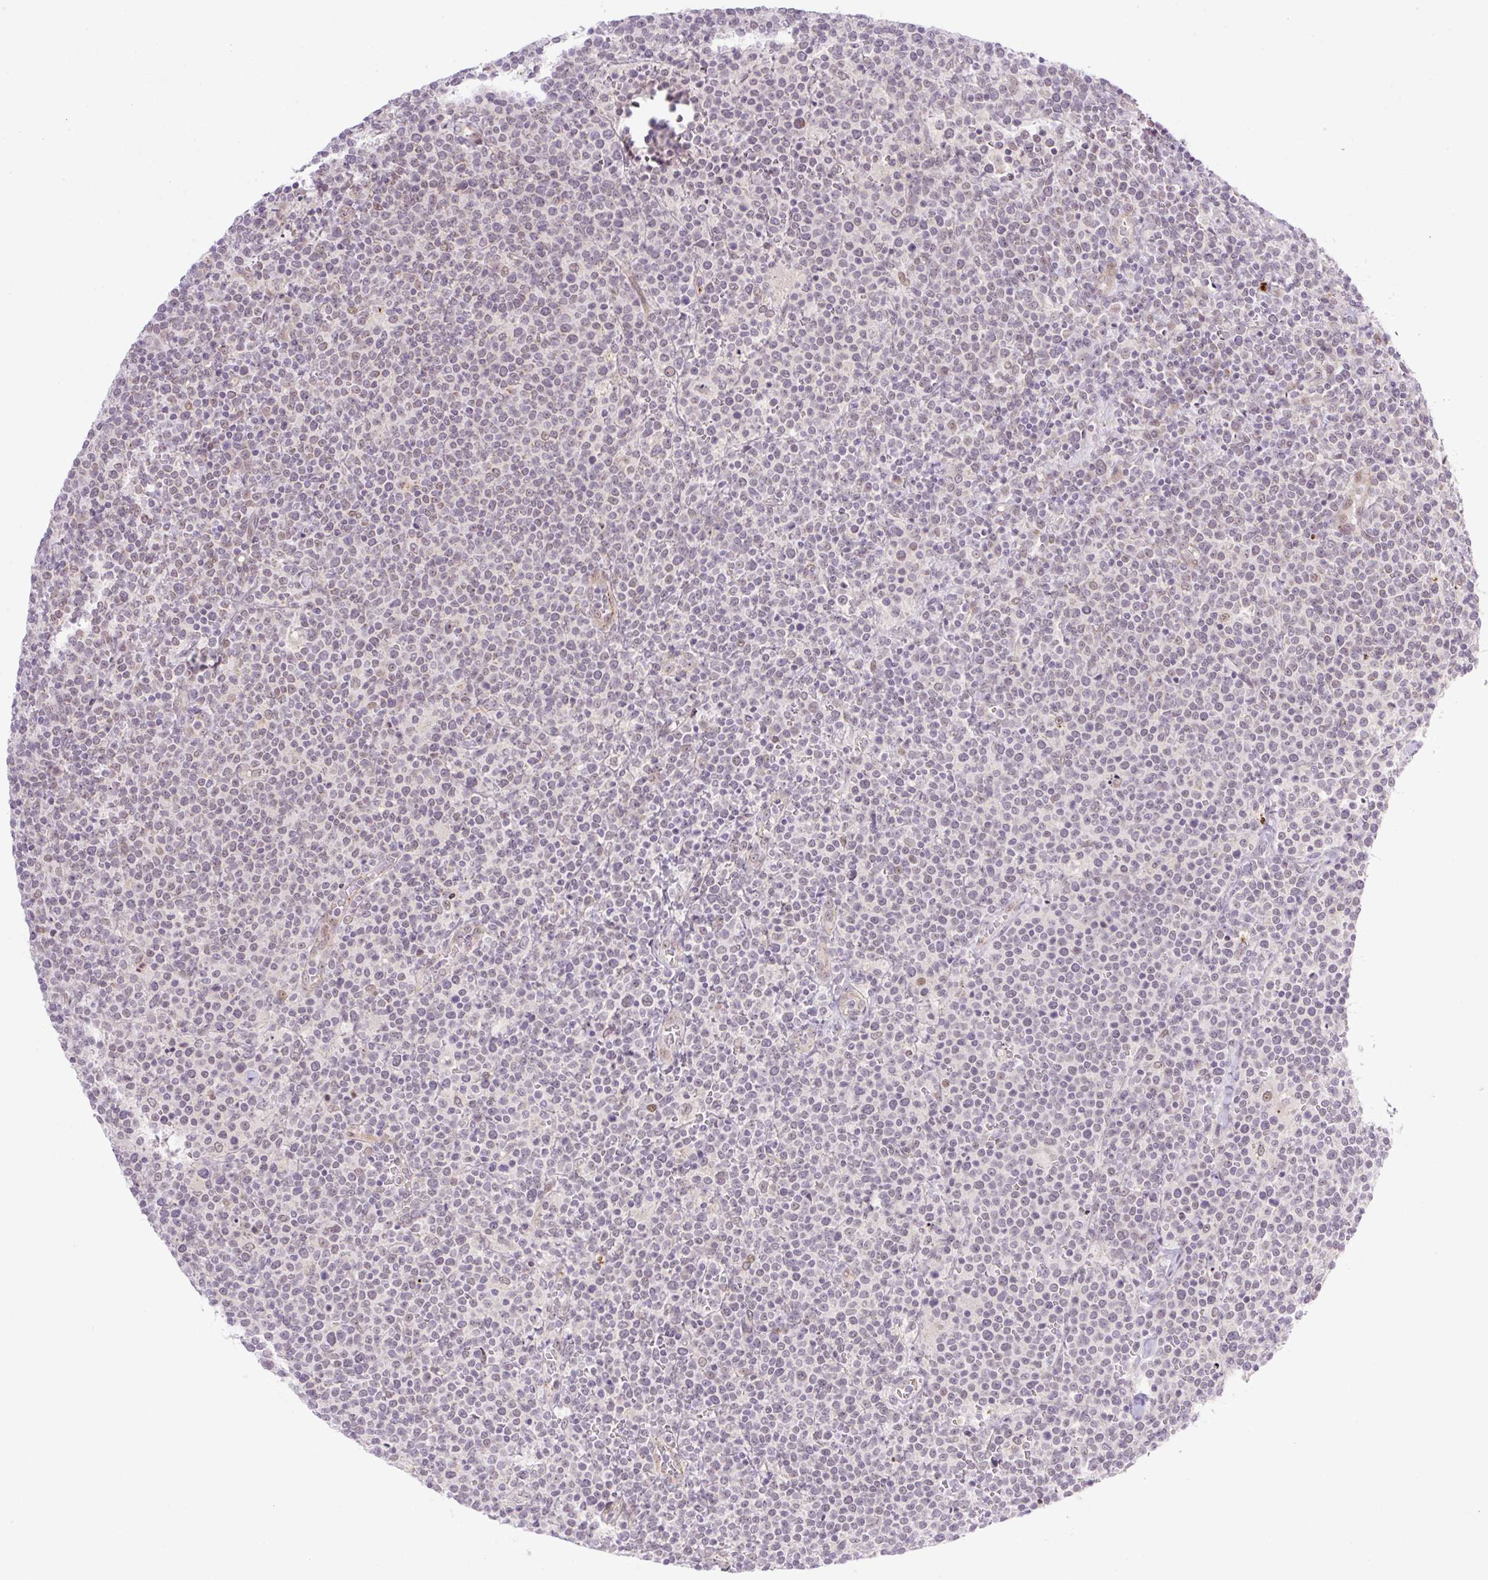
{"staining": {"intensity": "weak", "quantity": "25%-75%", "location": "nuclear"}, "tissue": "lymphoma", "cell_type": "Tumor cells", "image_type": "cancer", "snomed": [{"axis": "morphology", "description": "Malignant lymphoma, non-Hodgkin's type, High grade"}, {"axis": "topography", "description": "Lymph node"}], "caption": "A brown stain labels weak nuclear staining of a protein in lymphoma tumor cells.", "gene": "ICE1", "patient": {"sex": "male", "age": 61}}